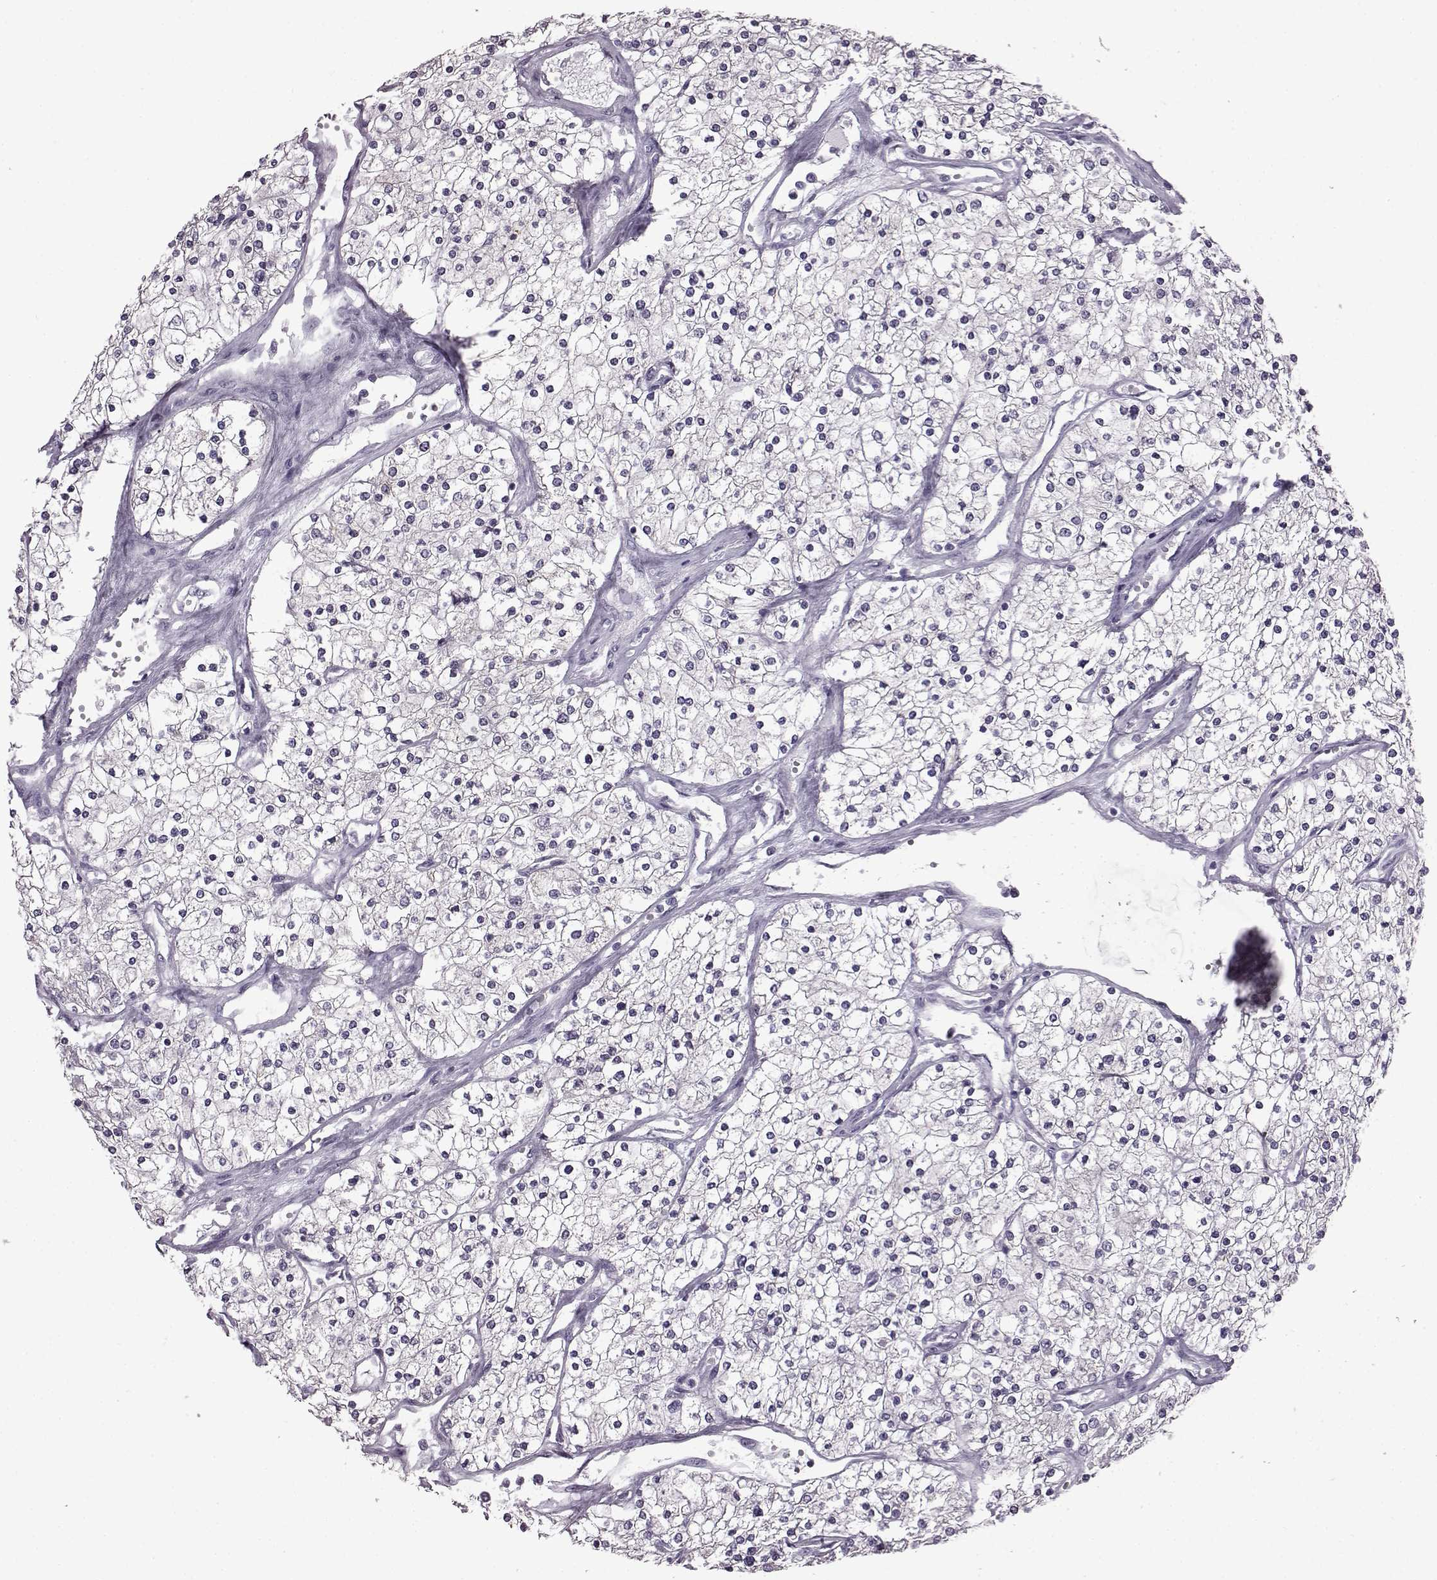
{"staining": {"intensity": "negative", "quantity": "none", "location": "none"}, "tissue": "renal cancer", "cell_type": "Tumor cells", "image_type": "cancer", "snomed": [{"axis": "morphology", "description": "Adenocarcinoma, NOS"}, {"axis": "topography", "description": "Kidney"}], "caption": "Immunohistochemical staining of human adenocarcinoma (renal) reveals no significant positivity in tumor cells.", "gene": "SLC28A2", "patient": {"sex": "male", "age": 80}}